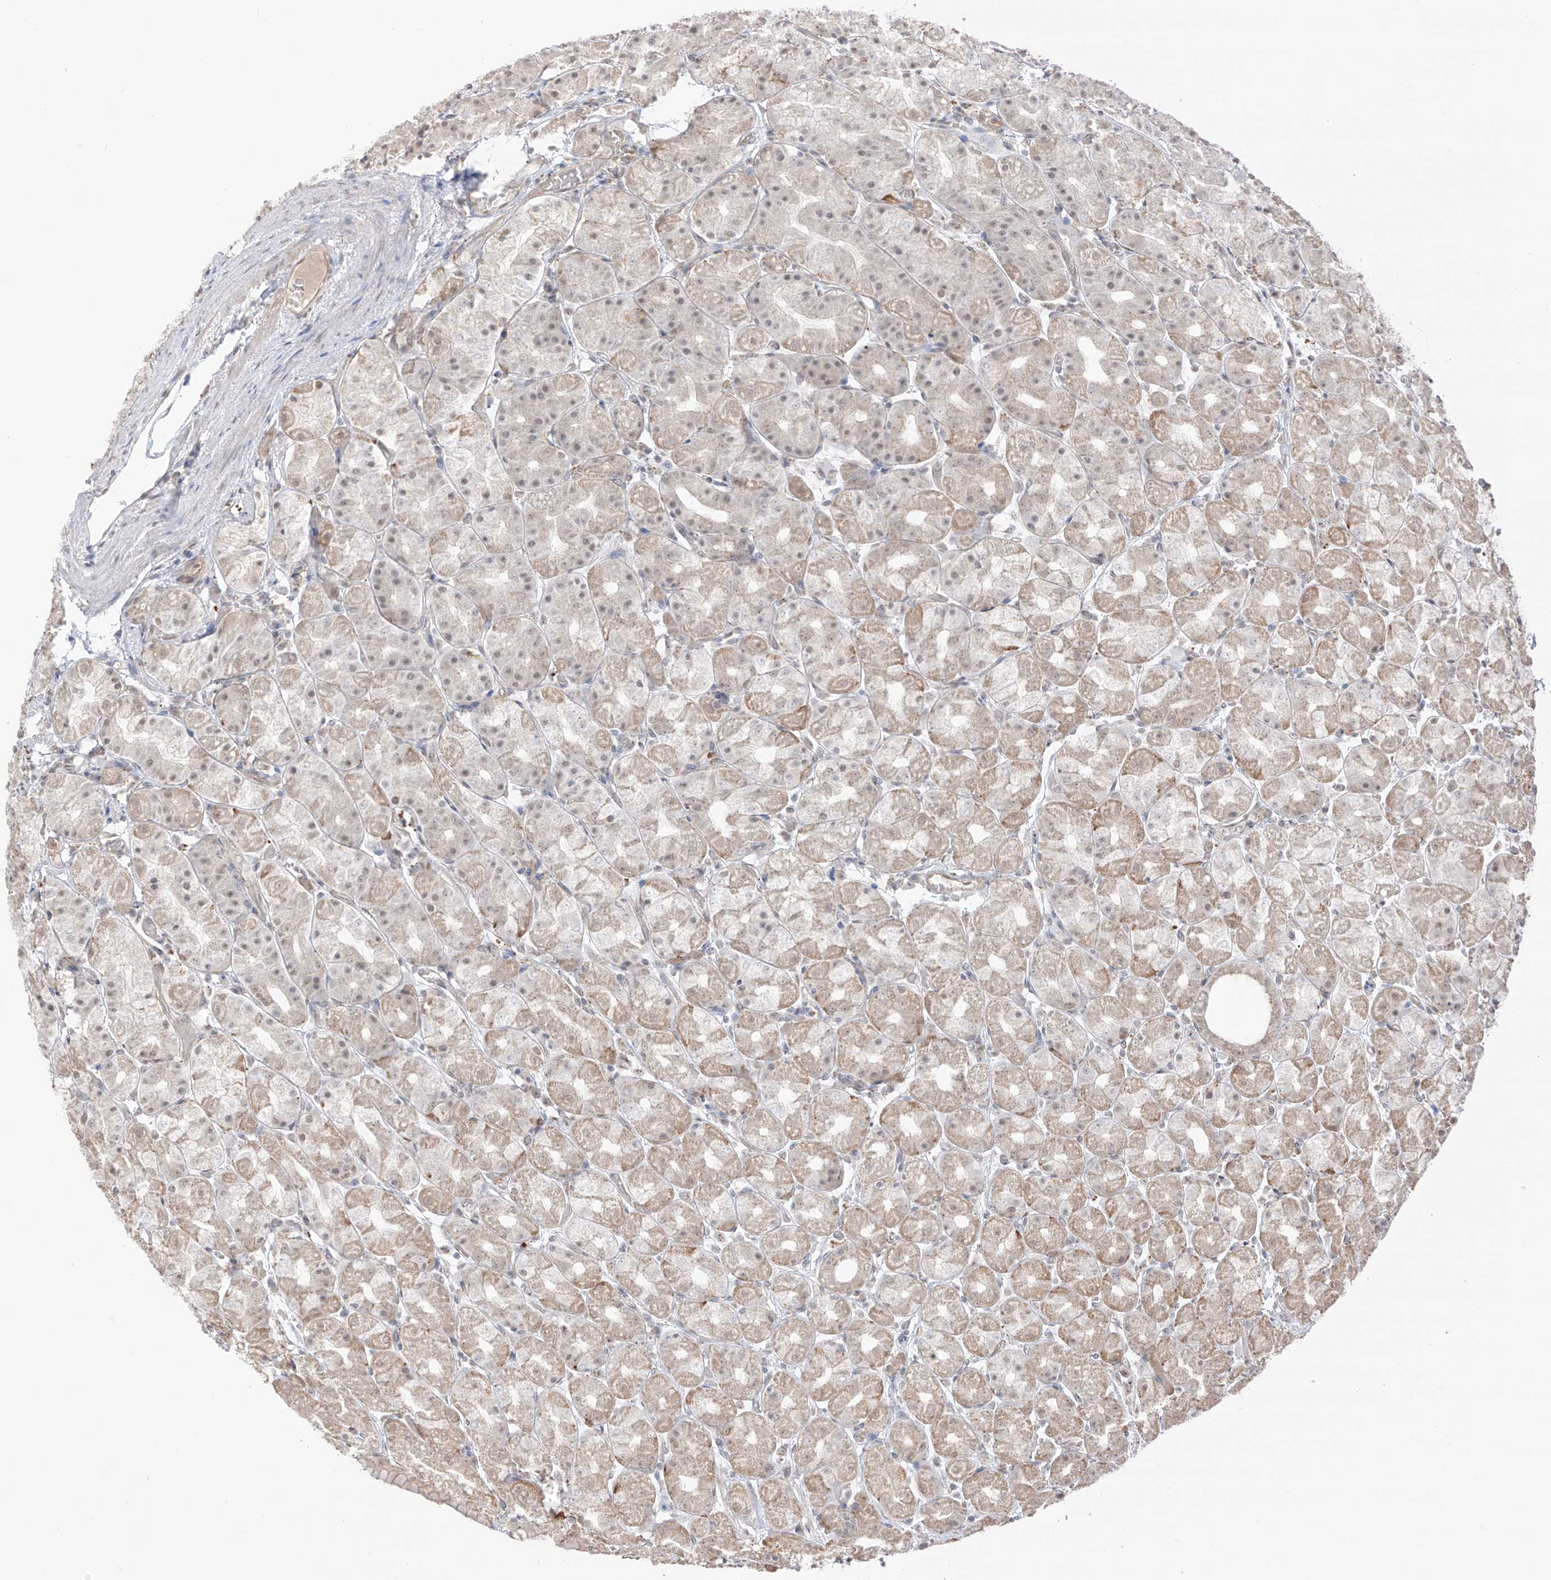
{"staining": {"intensity": "weak", "quantity": "25%-75%", "location": "cytoplasmic/membranous"}, "tissue": "stomach", "cell_type": "Glandular cells", "image_type": "normal", "snomed": [{"axis": "morphology", "description": "Normal tissue, NOS"}, {"axis": "topography", "description": "Stomach, upper"}], "caption": "Normal stomach displays weak cytoplasmic/membranous expression in about 25%-75% of glandular cells.", "gene": "N4BP3", "patient": {"sex": "male", "age": 68}}